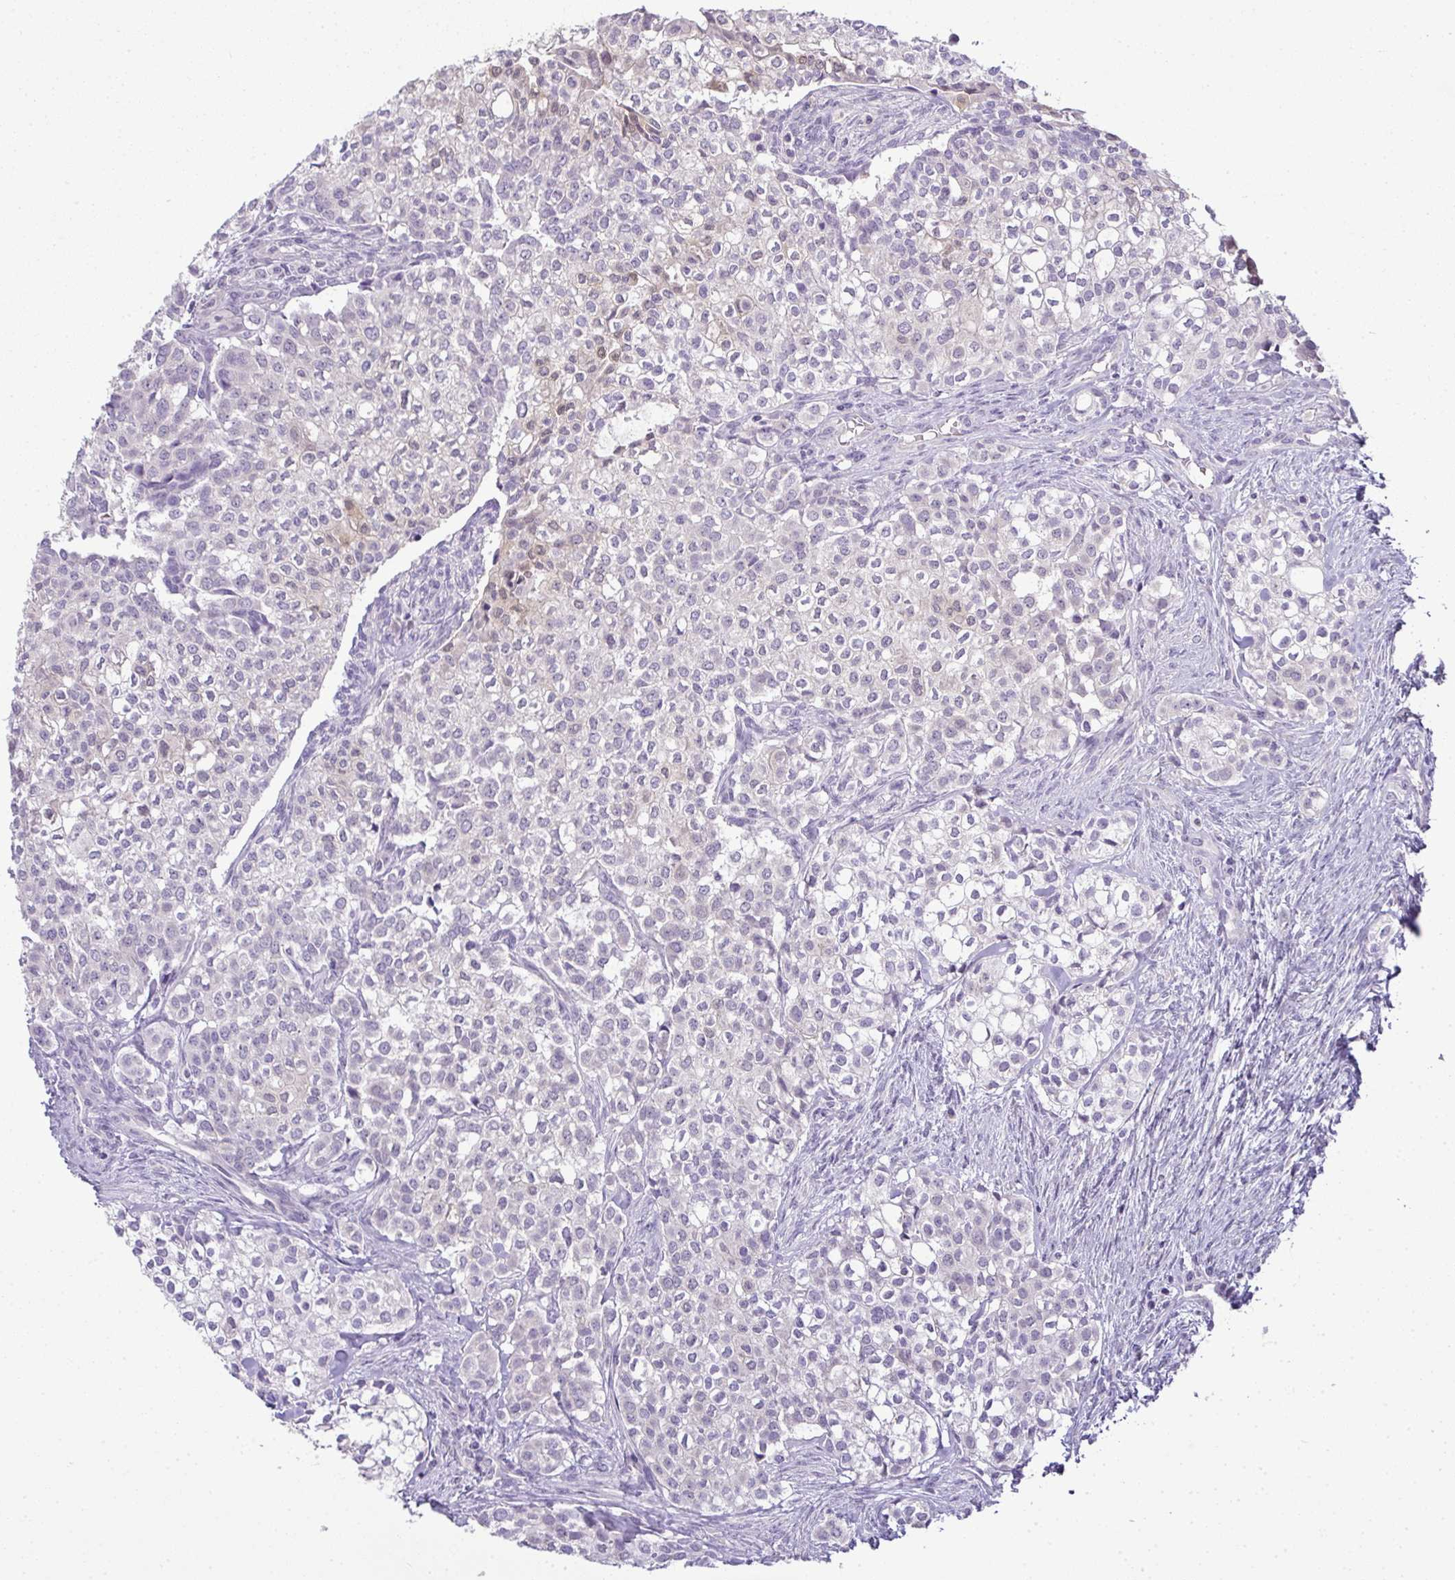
{"staining": {"intensity": "negative", "quantity": "none", "location": "none"}, "tissue": "head and neck cancer", "cell_type": "Tumor cells", "image_type": "cancer", "snomed": [{"axis": "morphology", "description": "Adenocarcinoma, NOS"}, {"axis": "topography", "description": "Head-Neck"}], "caption": "A high-resolution histopathology image shows immunohistochemistry (IHC) staining of head and neck adenocarcinoma, which exhibits no significant positivity in tumor cells.", "gene": "CMPK1", "patient": {"sex": "male", "age": 81}}